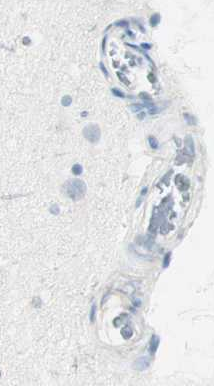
{"staining": {"intensity": "negative", "quantity": "none", "location": "none"}, "tissue": "cerebral cortex", "cell_type": "Endothelial cells", "image_type": "normal", "snomed": [{"axis": "morphology", "description": "Normal tissue, NOS"}, {"axis": "topography", "description": "Cerebral cortex"}], "caption": "A micrograph of cerebral cortex stained for a protein shows no brown staining in endothelial cells. (Immunohistochemistry (ihc), brightfield microscopy, high magnification).", "gene": "HOXB13", "patient": {"sex": "male", "age": 45}}